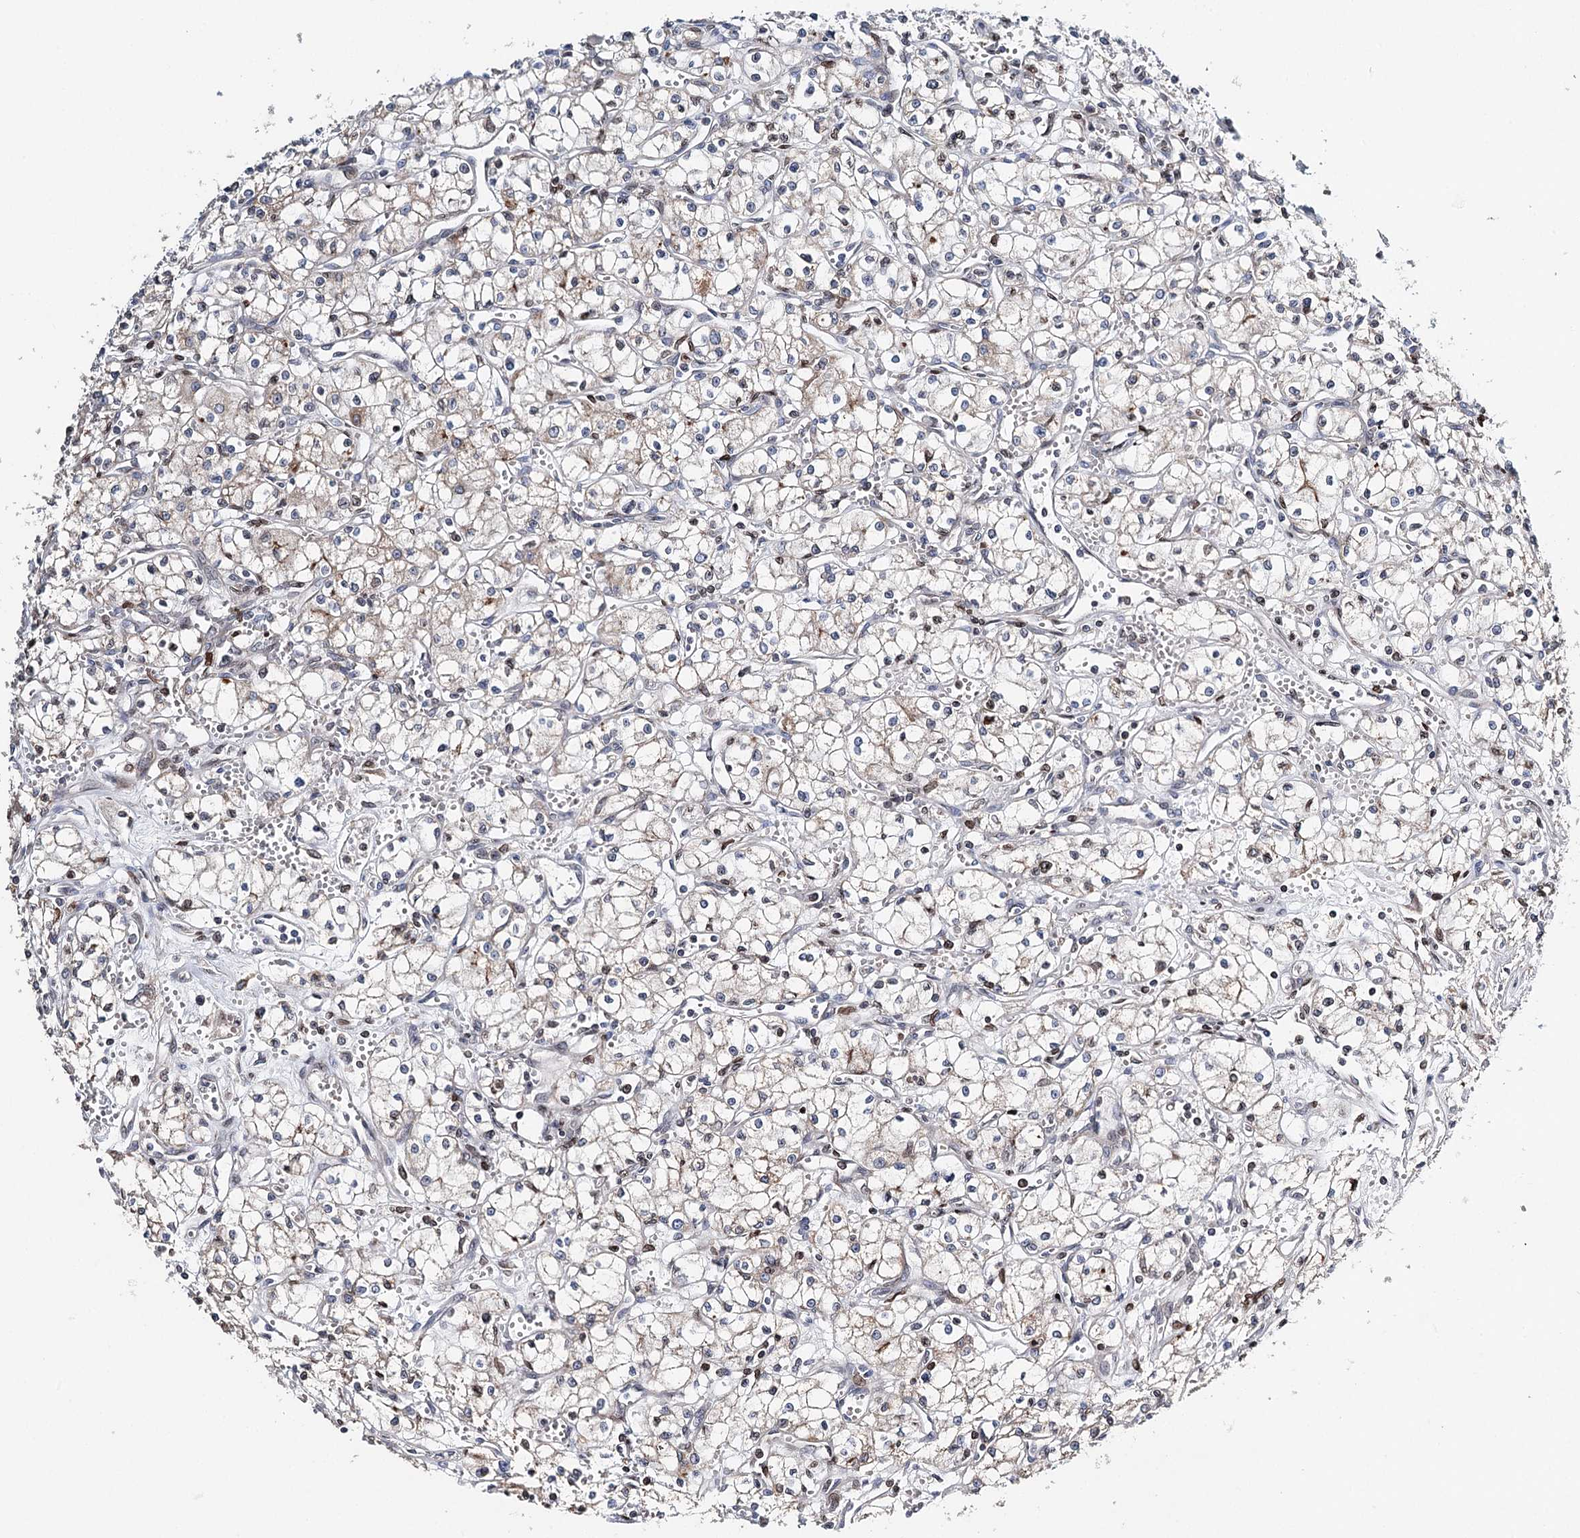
{"staining": {"intensity": "weak", "quantity": "25%-75%", "location": "cytoplasmic/membranous"}, "tissue": "renal cancer", "cell_type": "Tumor cells", "image_type": "cancer", "snomed": [{"axis": "morphology", "description": "Adenocarcinoma, NOS"}, {"axis": "topography", "description": "Kidney"}], "caption": "Tumor cells show low levels of weak cytoplasmic/membranous staining in about 25%-75% of cells in adenocarcinoma (renal). The staining was performed using DAB, with brown indicating positive protein expression. Nuclei are stained blue with hematoxylin.", "gene": "CFAP46", "patient": {"sex": "male", "age": 59}}